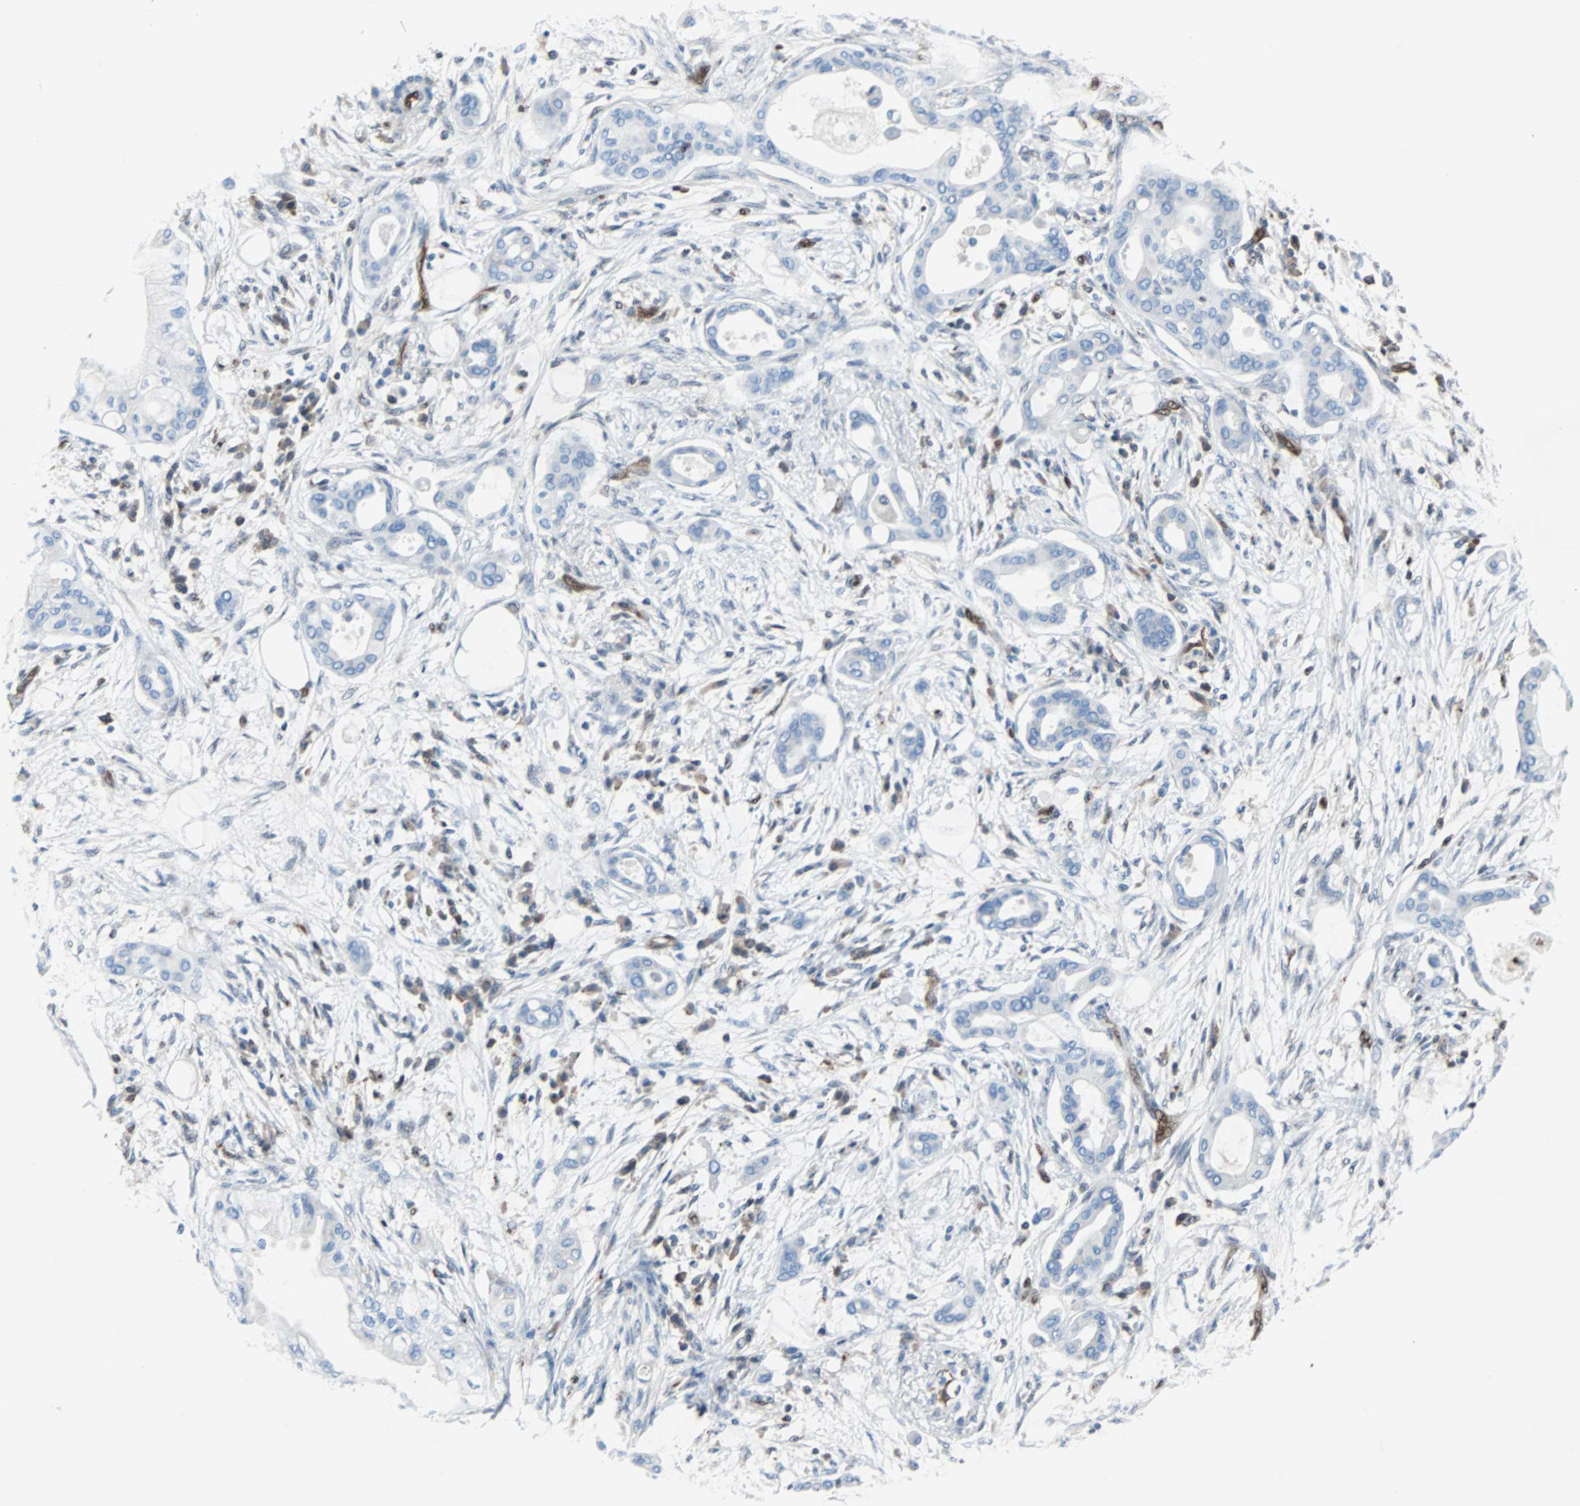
{"staining": {"intensity": "negative", "quantity": "none", "location": "none"}, "tissue": "pancreatic cancer", "cell_type": "Tumor cells", "image_type": "cancer", "snomed": [{"axis": "morphology", "description": "Adenocarcinoma, NOS"}, {"axis": "morphology", "description": "Adenocarcinoma, metastatic, NOS"}, {"axis": "topography", "description": "Lymph node"}, {"axis": "topography", "description": "Pancreas"}, {"axis": "topography", "description": "Duodenum"}], "caption": "DAB immunohistochemical staining of pancreatic metastatic adenocarcinoma reveals no significant expression in tumor cells.", "gene": "MAP2K6", "patient": {"sex": "female", "age": 64}}